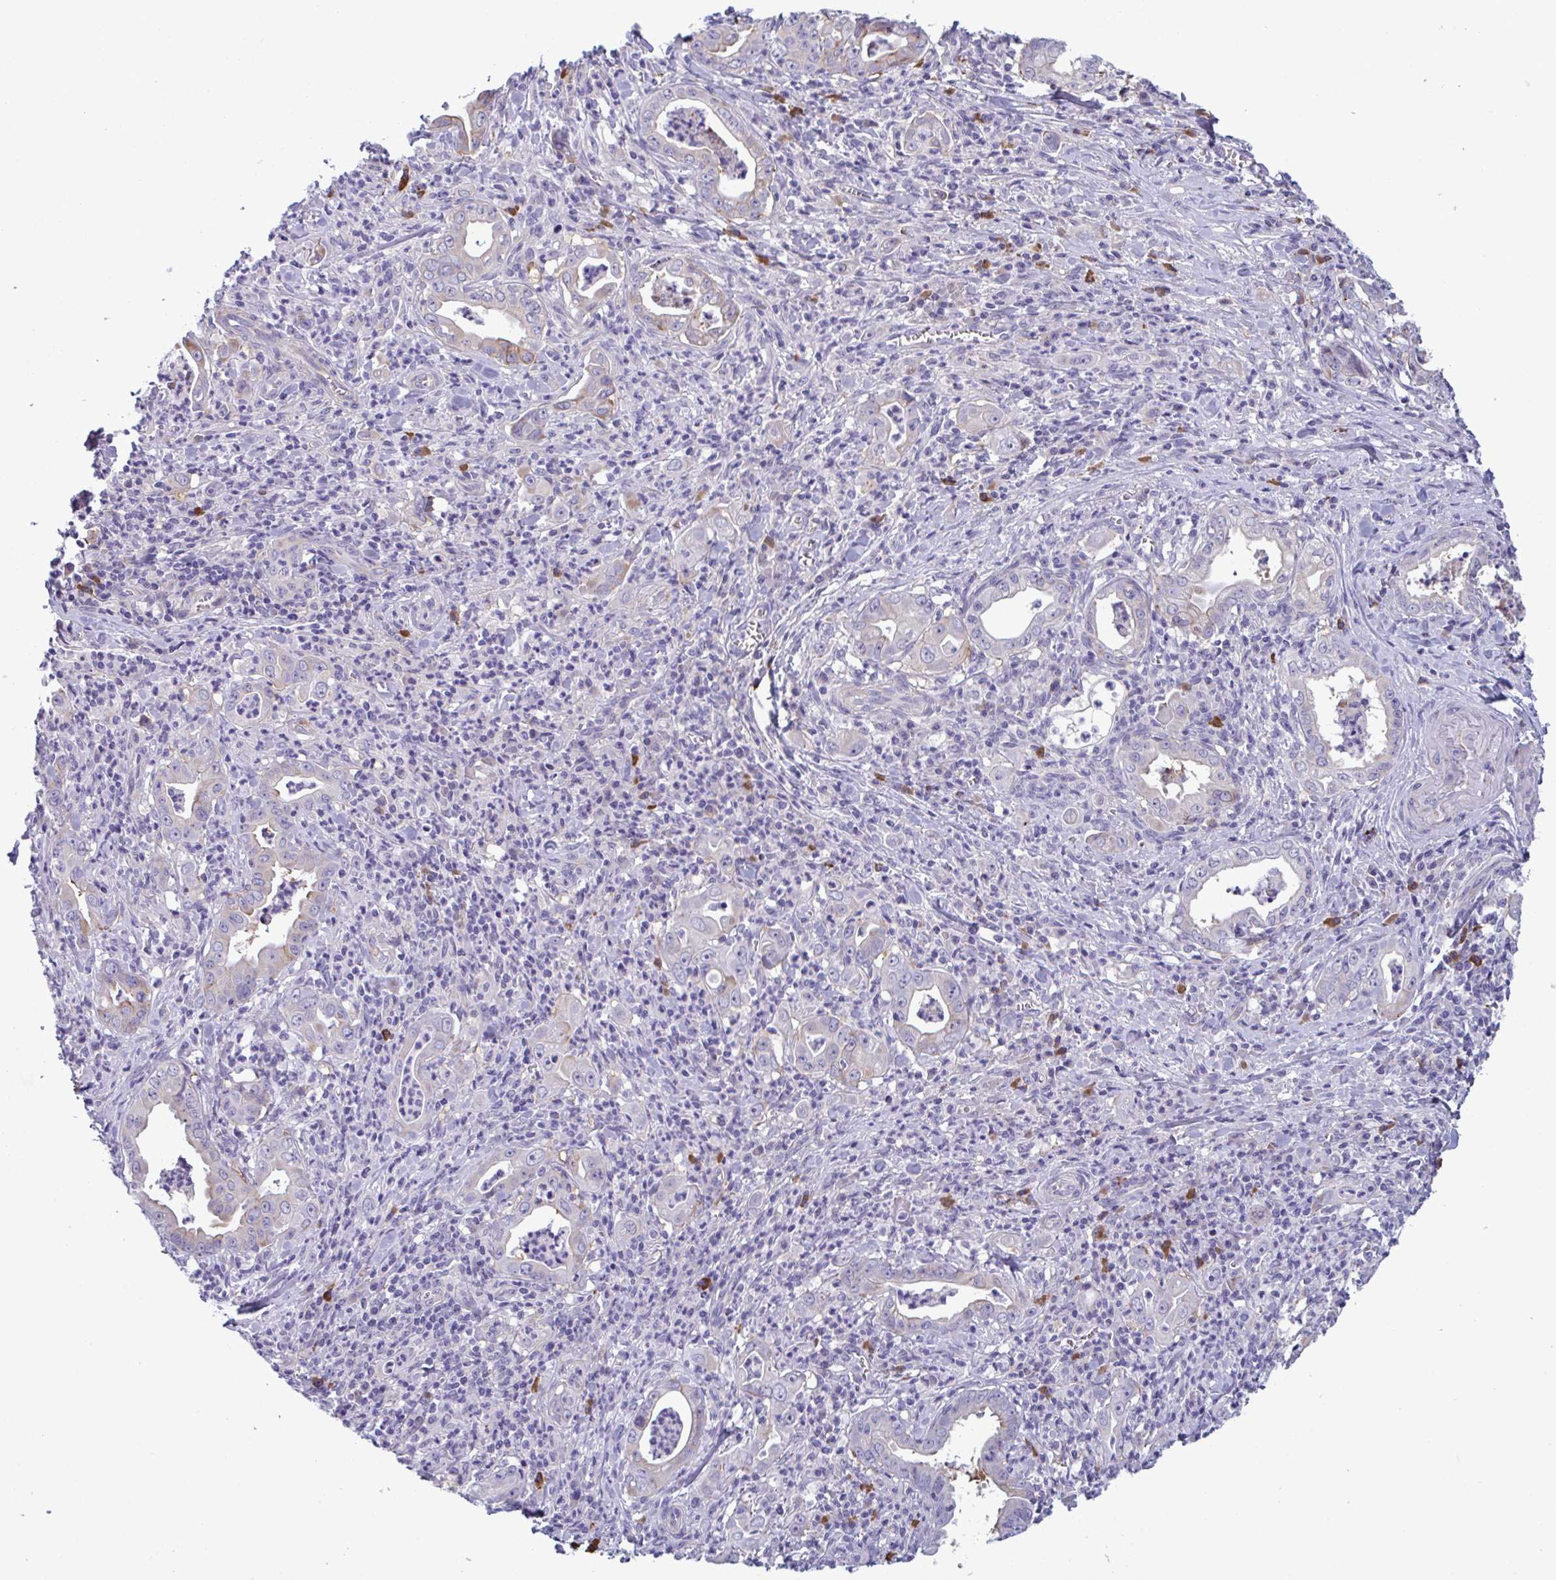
{"staining": {"intensity": "negative", "quantity": "none", "location": "none"}, "tissue": "stomach cancer", "cell_type": "Tumor cells", "image_type": "cancer", "snomed": [{"axis": "morphology", "description": "Adenocarcinoma, NOS"}, {"axis": "topography", "description": "Stomach, upper"}], "caption": "Immunohistochemistry (IHC) photomicrograph of stomach adenocarcinoma stained for a protein (brown), which exhibits no staining in tumor cells.", "gene": "MS4A14", "patient": {"sex": "female", "age": 79}}